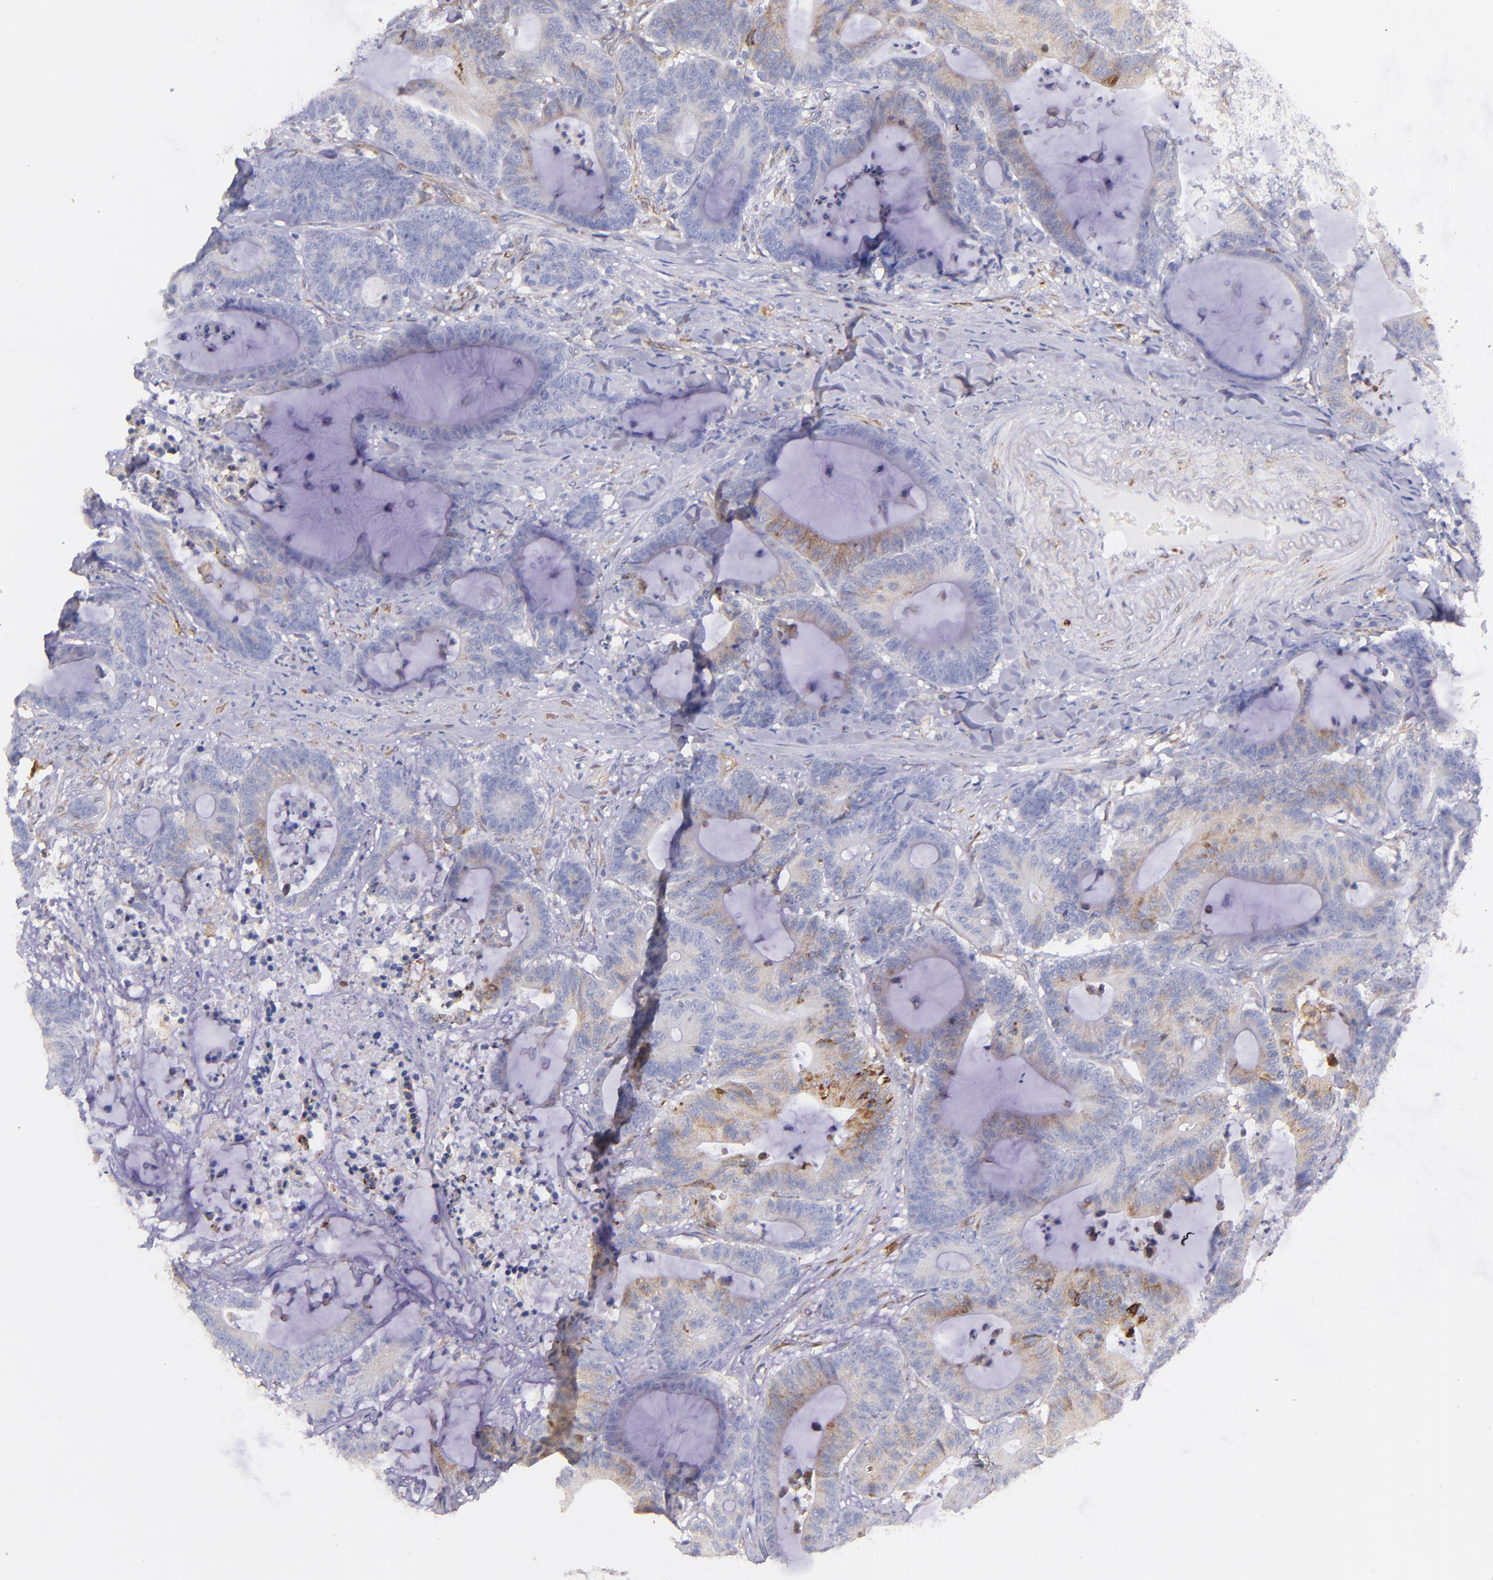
{"staining": {"intensity": "moderate", "quantity": "<25%", "location": "cytoplasmic/membranous"}, "tissue": "colorectal cancer", "cell_type": "Tumor cells", "image_type": "cancer", "snomed": [{"axis": "morphology", "description": "Adenocarcinoma, NOS"}, {"axis": "topography", "description": "Colon"}], "caption": "A photomicrograph of human adenocarcinoma (colorectal) stained for a protein exhibits moderate cytoplasmic/membranous brown staining in tumor cells.", "gene": "RET", "patient": {"sex": "female", "age": 84}}